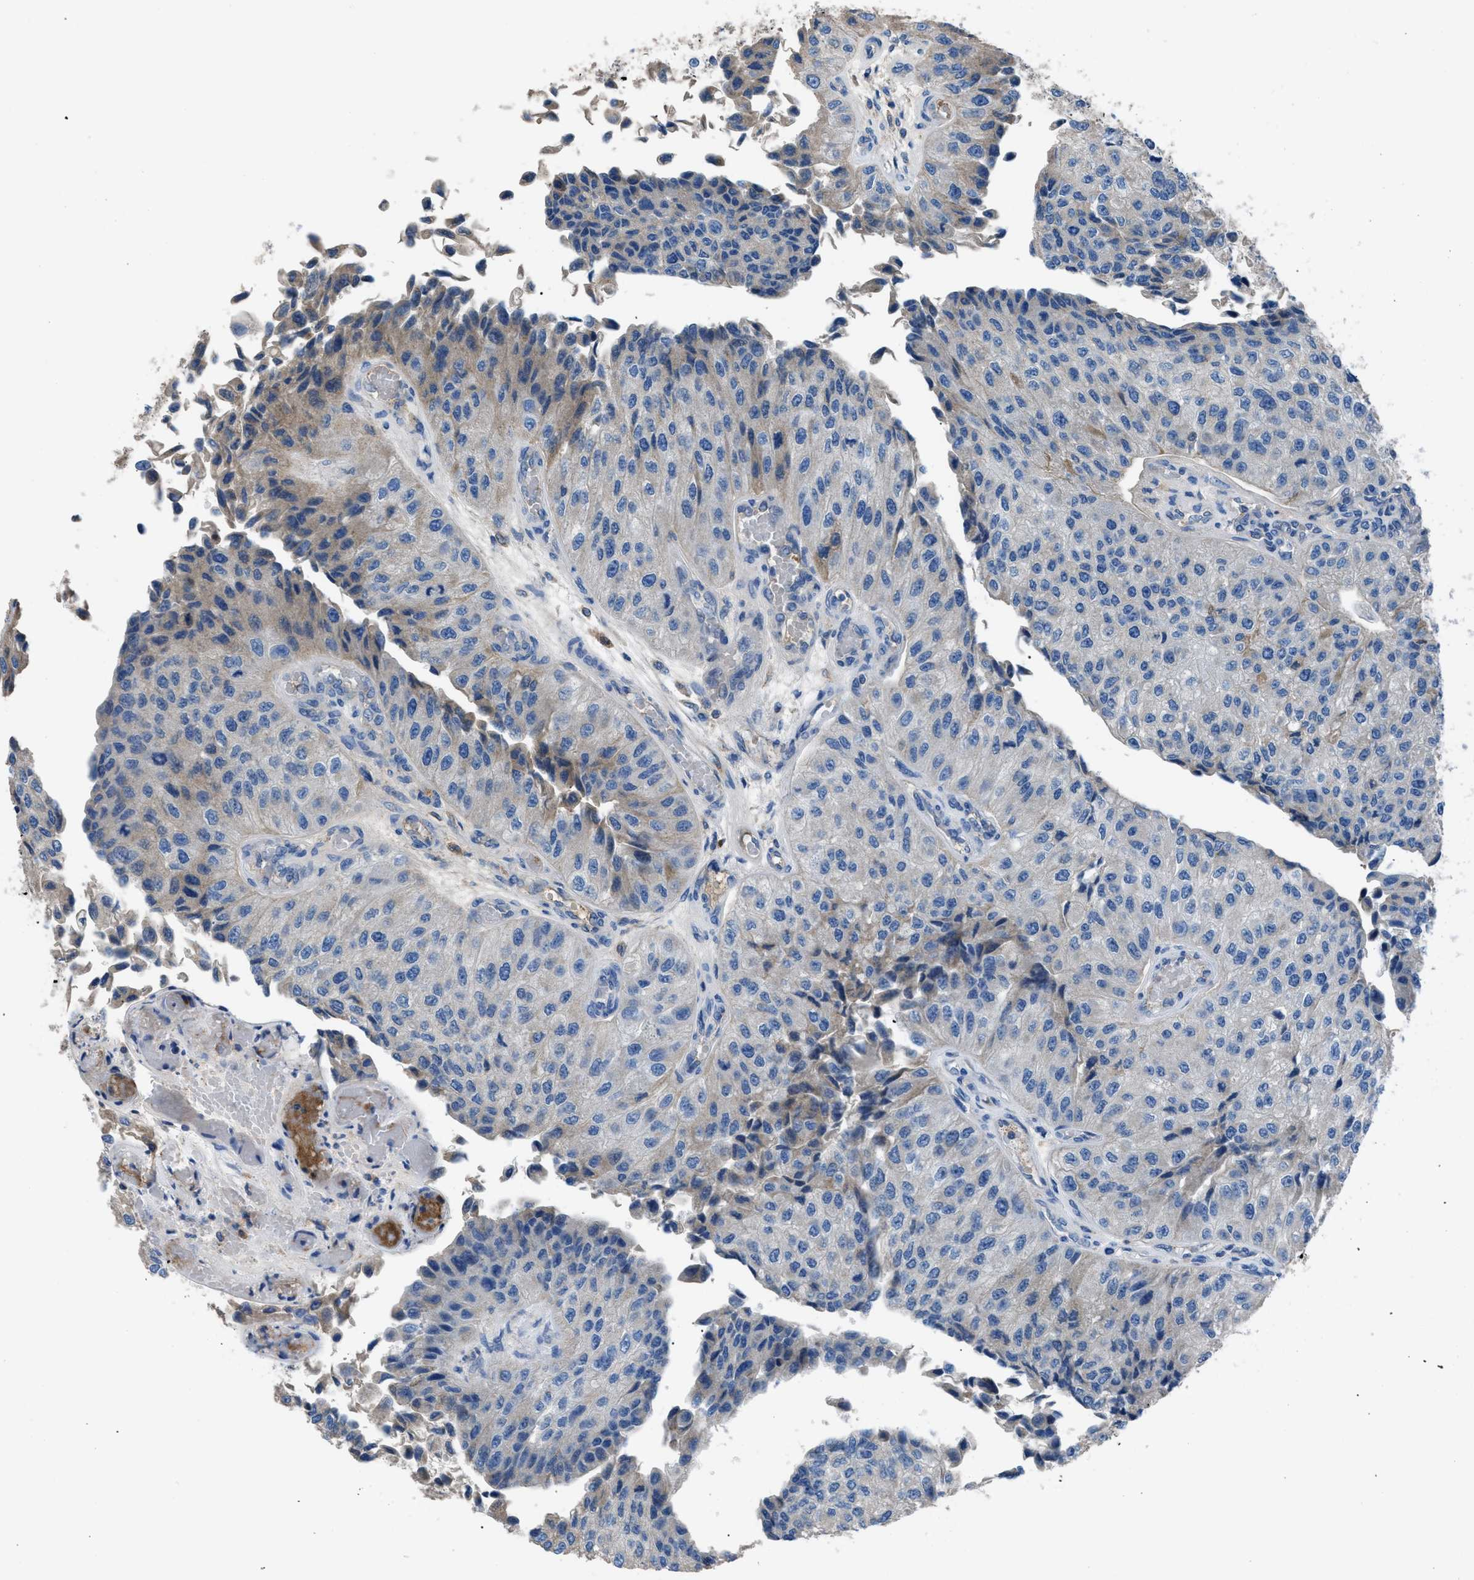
{"staining": {"intensity": "negative", "quantity": "none", "location": "none"}, "tissue": "urothelial cancer", "cell_type": "Tumor cells", "image_type": "cancer", "snomed": [{"axis": "morphology", "description": "Urothelial carcinoma, High grade"}, {"axis": "topography", "description": "Kidney"}, {"axis": "topography", "description": "Urinary bladder"}], "caption": "High magnification brightfield microscopy of urothelial cancer stained with DAB (brown) and counterstained with hematoxylin (blue): tumor cells show no significant staining. Nuclei are stained in blue.", "gene": "SGCZ", "patient": {"sex": "male", "age": 77}}